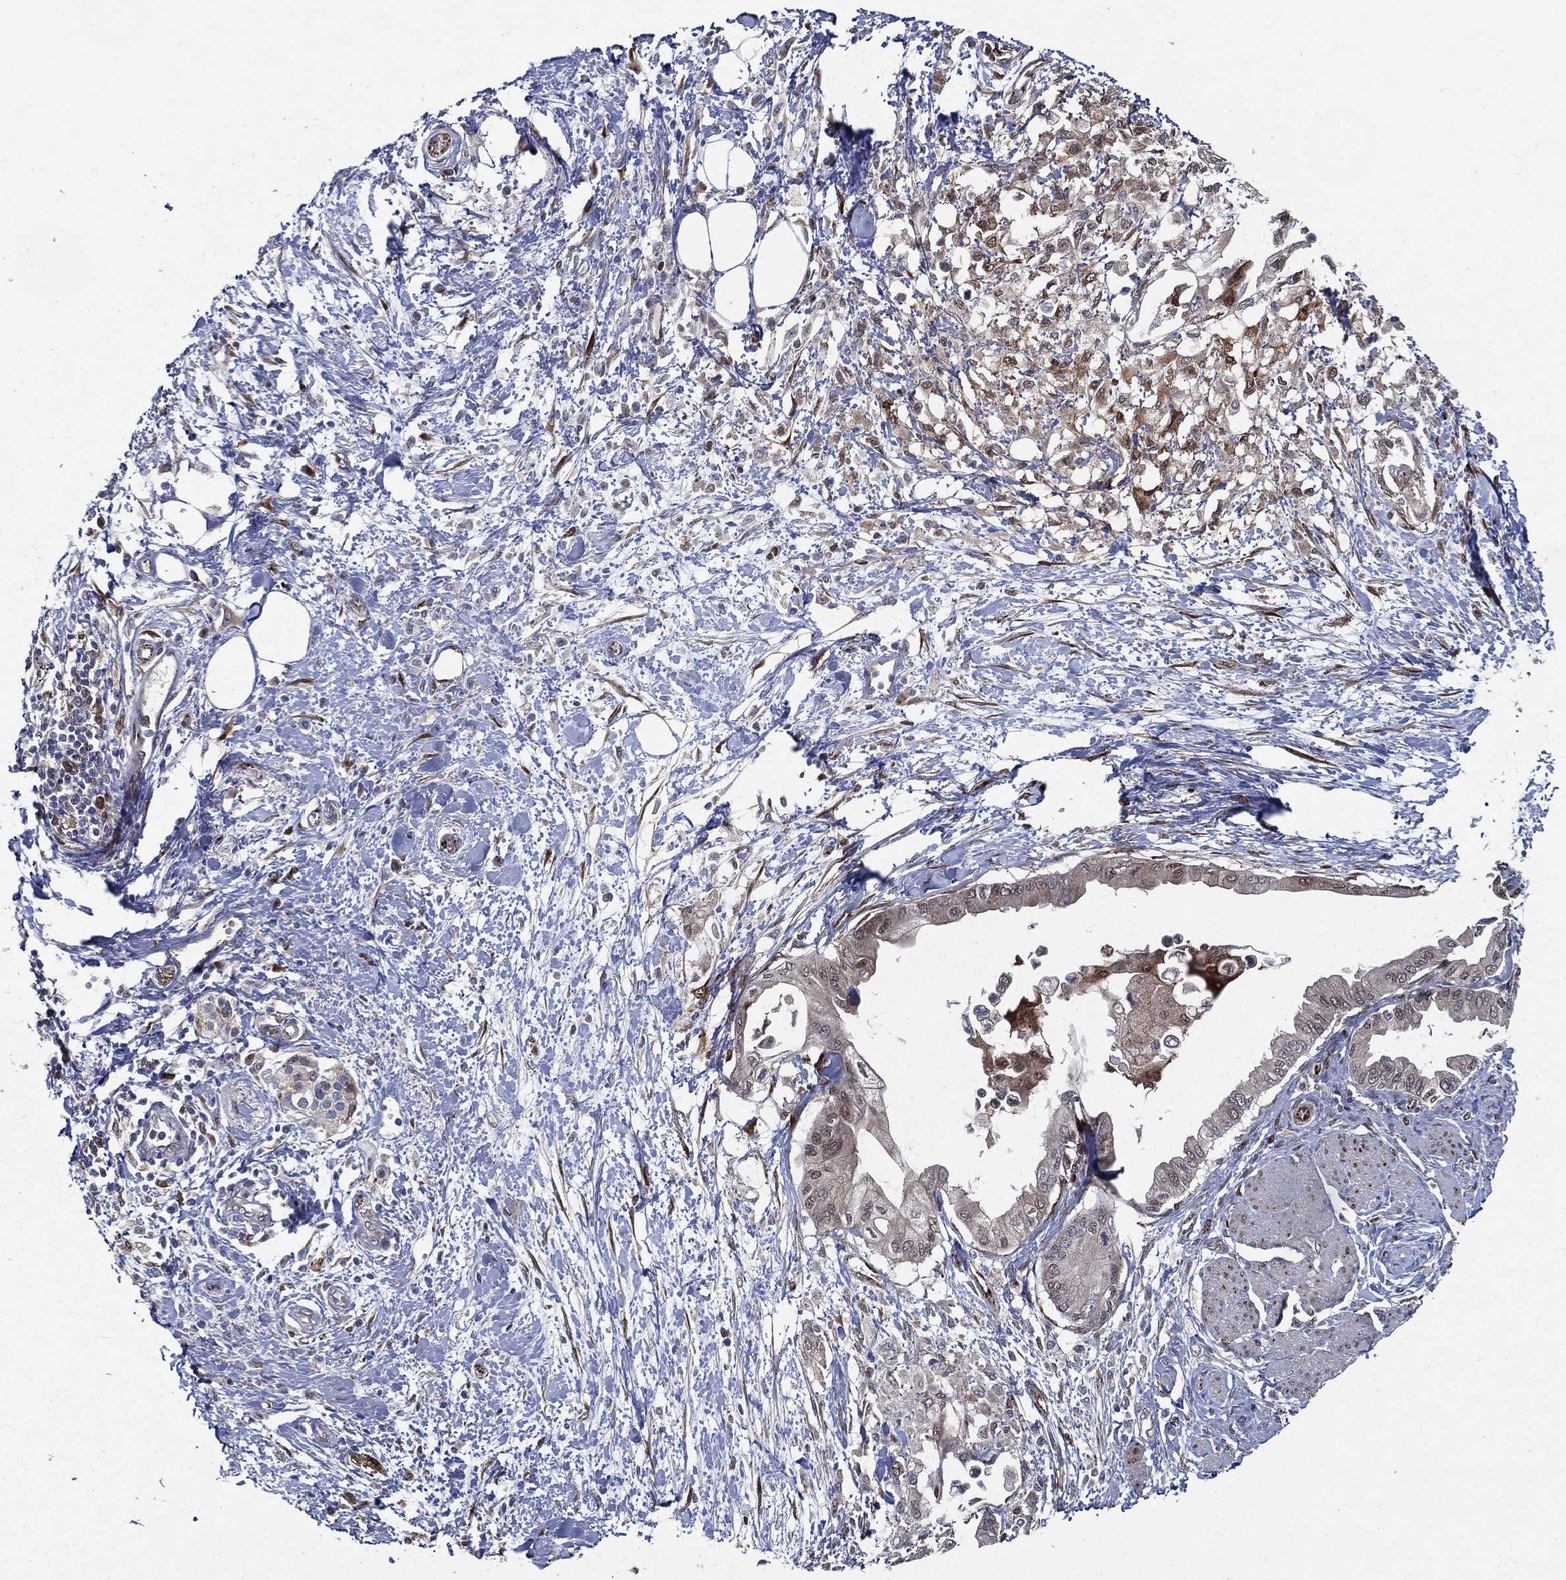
{"staining": {"intensity": "negative", "quantity": "none", "location": "none"}, "tissue": "pancreatic cancer", "cell_type": "Tumor cells", "image_type": "cancer", "snomed": [{"axis": "morphology", "description": "Normal tissue, NOS"}, {"axis": "morphology", "description": "Adenocarcinoma, NOS"}, {"axis": "topography", "description": "Pancreas"}, {"axis": "topography", "description": "Duodenum"}], "caption": "A high-resolution histopathology image shows immunohistochemistry (IHC) staining of pancreatic cancer, which exhibits no significant positivity in tumor cells.", "gene": "ARHGAP11A", "patient": {"sex": "female", "age": 60}}